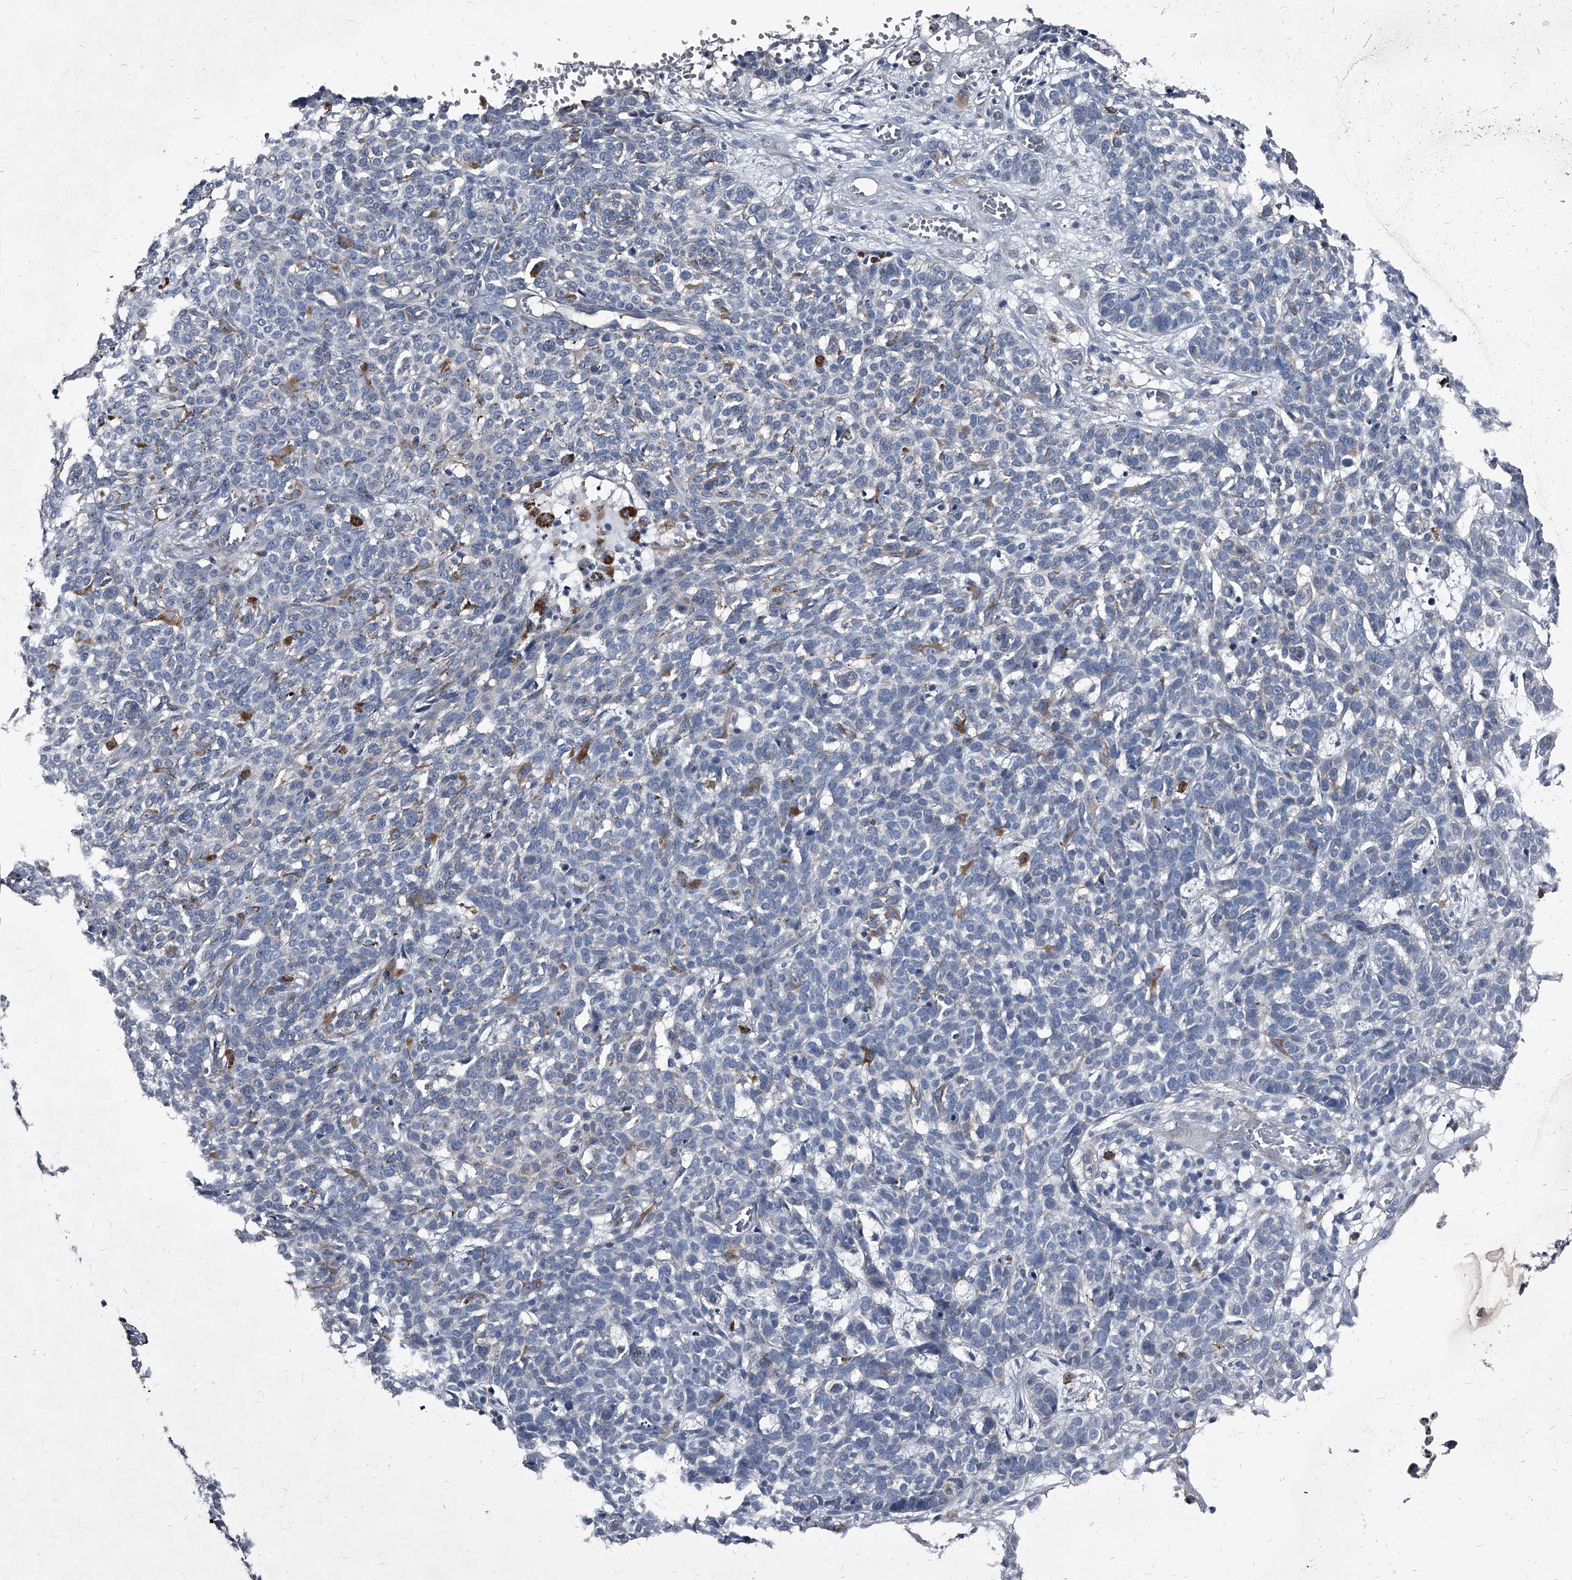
{"staining": {"intensity": "negative", "quantity": "none", "location": "none"}, "tissue": "skin cancer", "cell_type": "Tumor cells", "image_type": "cancer", "snomed": [{"axis": "morphology", "description": "Basal cell carcinoma"}, {"axis": "topography", "description": "Skin"}], "caption": "Immunohistochemical staining of human basal cell carcinoma (skin) exhibits no significant positivity in tumor cells. Brightfield microscopy of immunohistochemistry stained with DAB (brown) and hematoxylin (blue), captured at high magnification.", "gene": "PGLYRP3", "patient": {"sex": "male", "age": 85}}